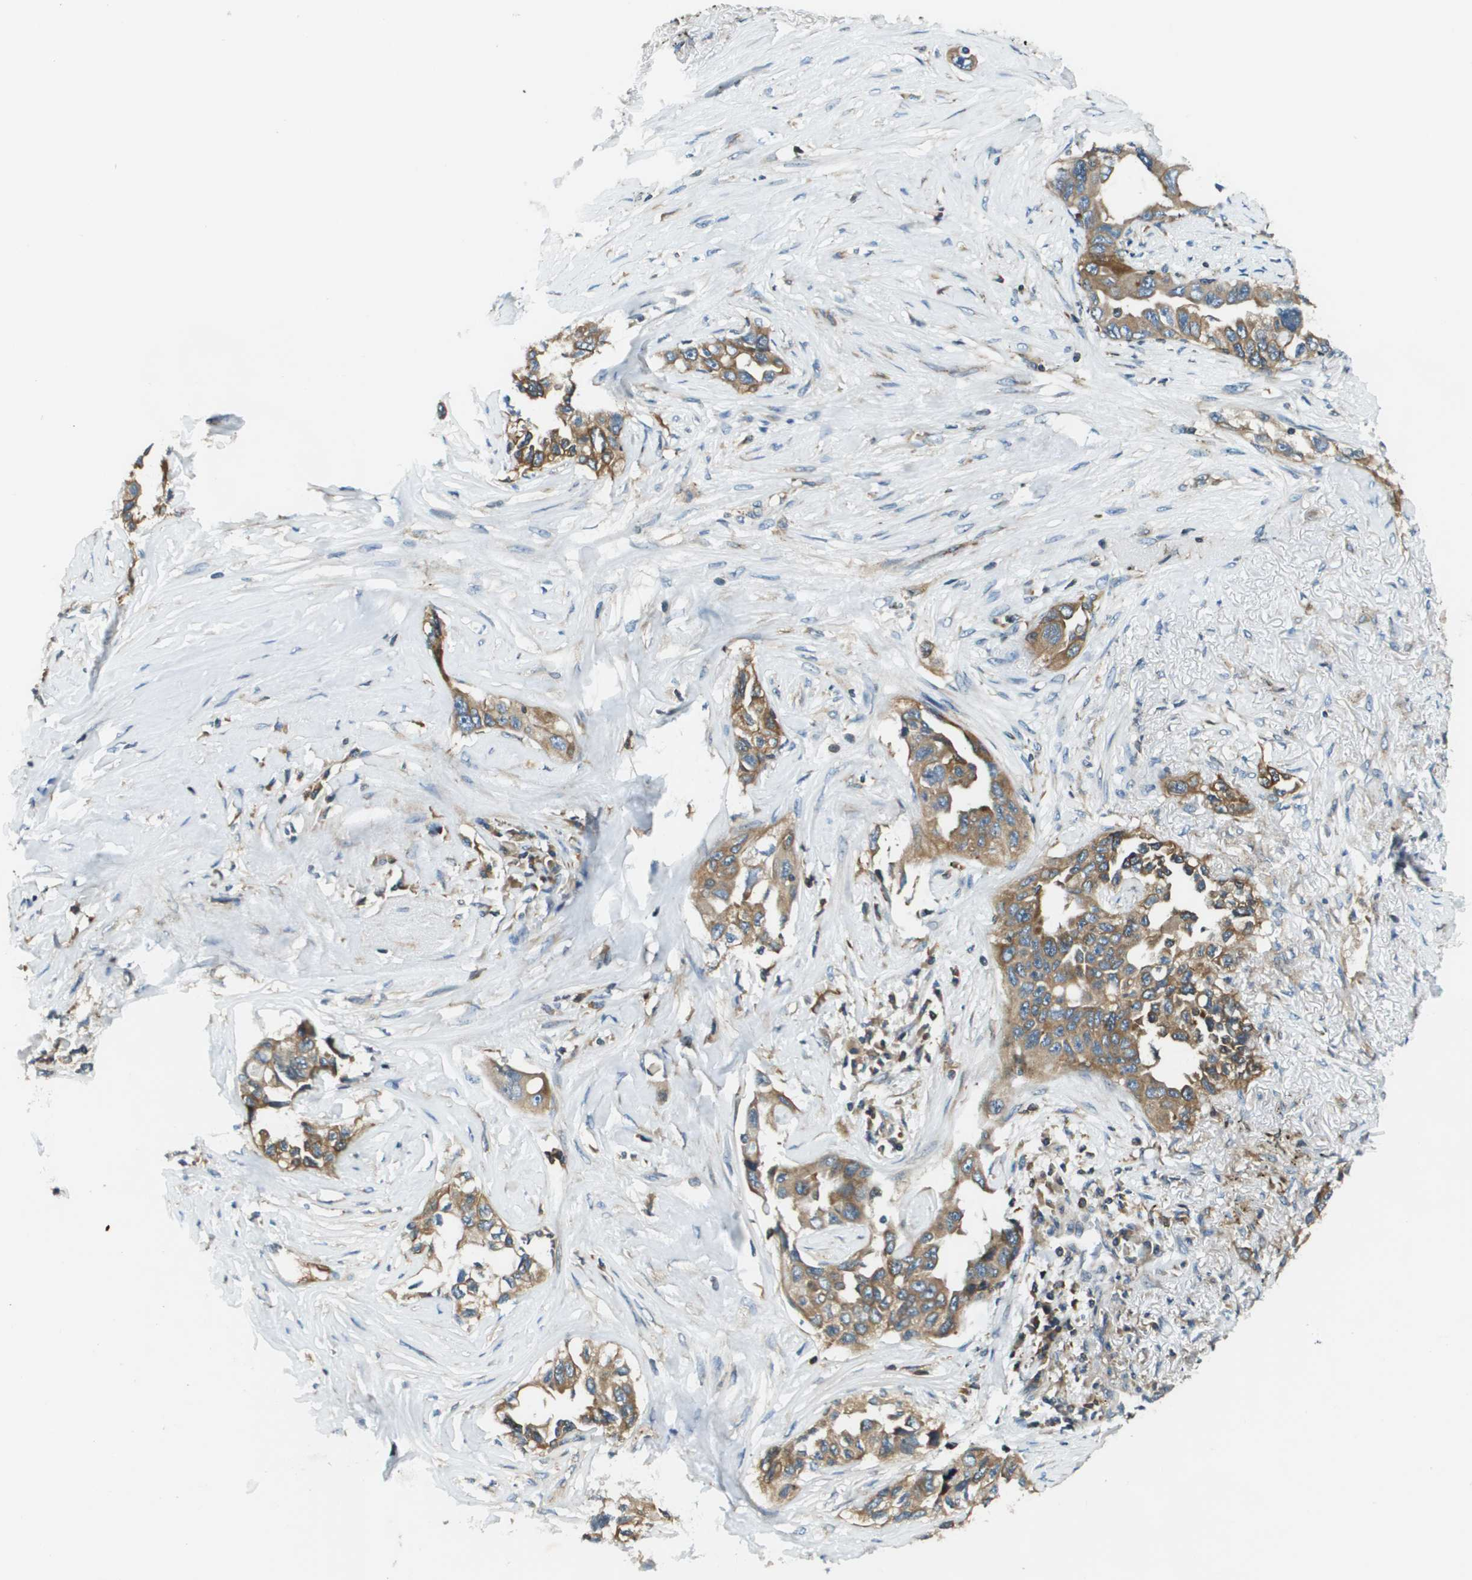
{"staining": {"intensity": "moderate", "quantity": ">75%", "location": "cytoplasmic/membranous"}, "tissue": "lung cancer", "cell_type": "Tumor cells", "image_type": "cancer", "snomed": [{"axis": "morphology", "description": "Adenocarcinoma, NOS"}, {"axis": "topography", "description": "Lung"}], "caption": "This histopathology image displays immunohistochemistry (IHC) staining of human lung cancer, with medium moderate cytoplasmic/membranous positivity in about >75% of tumor cells.", "gene": "ESYT1", "patient": {"sex": "female", "age": 51}}